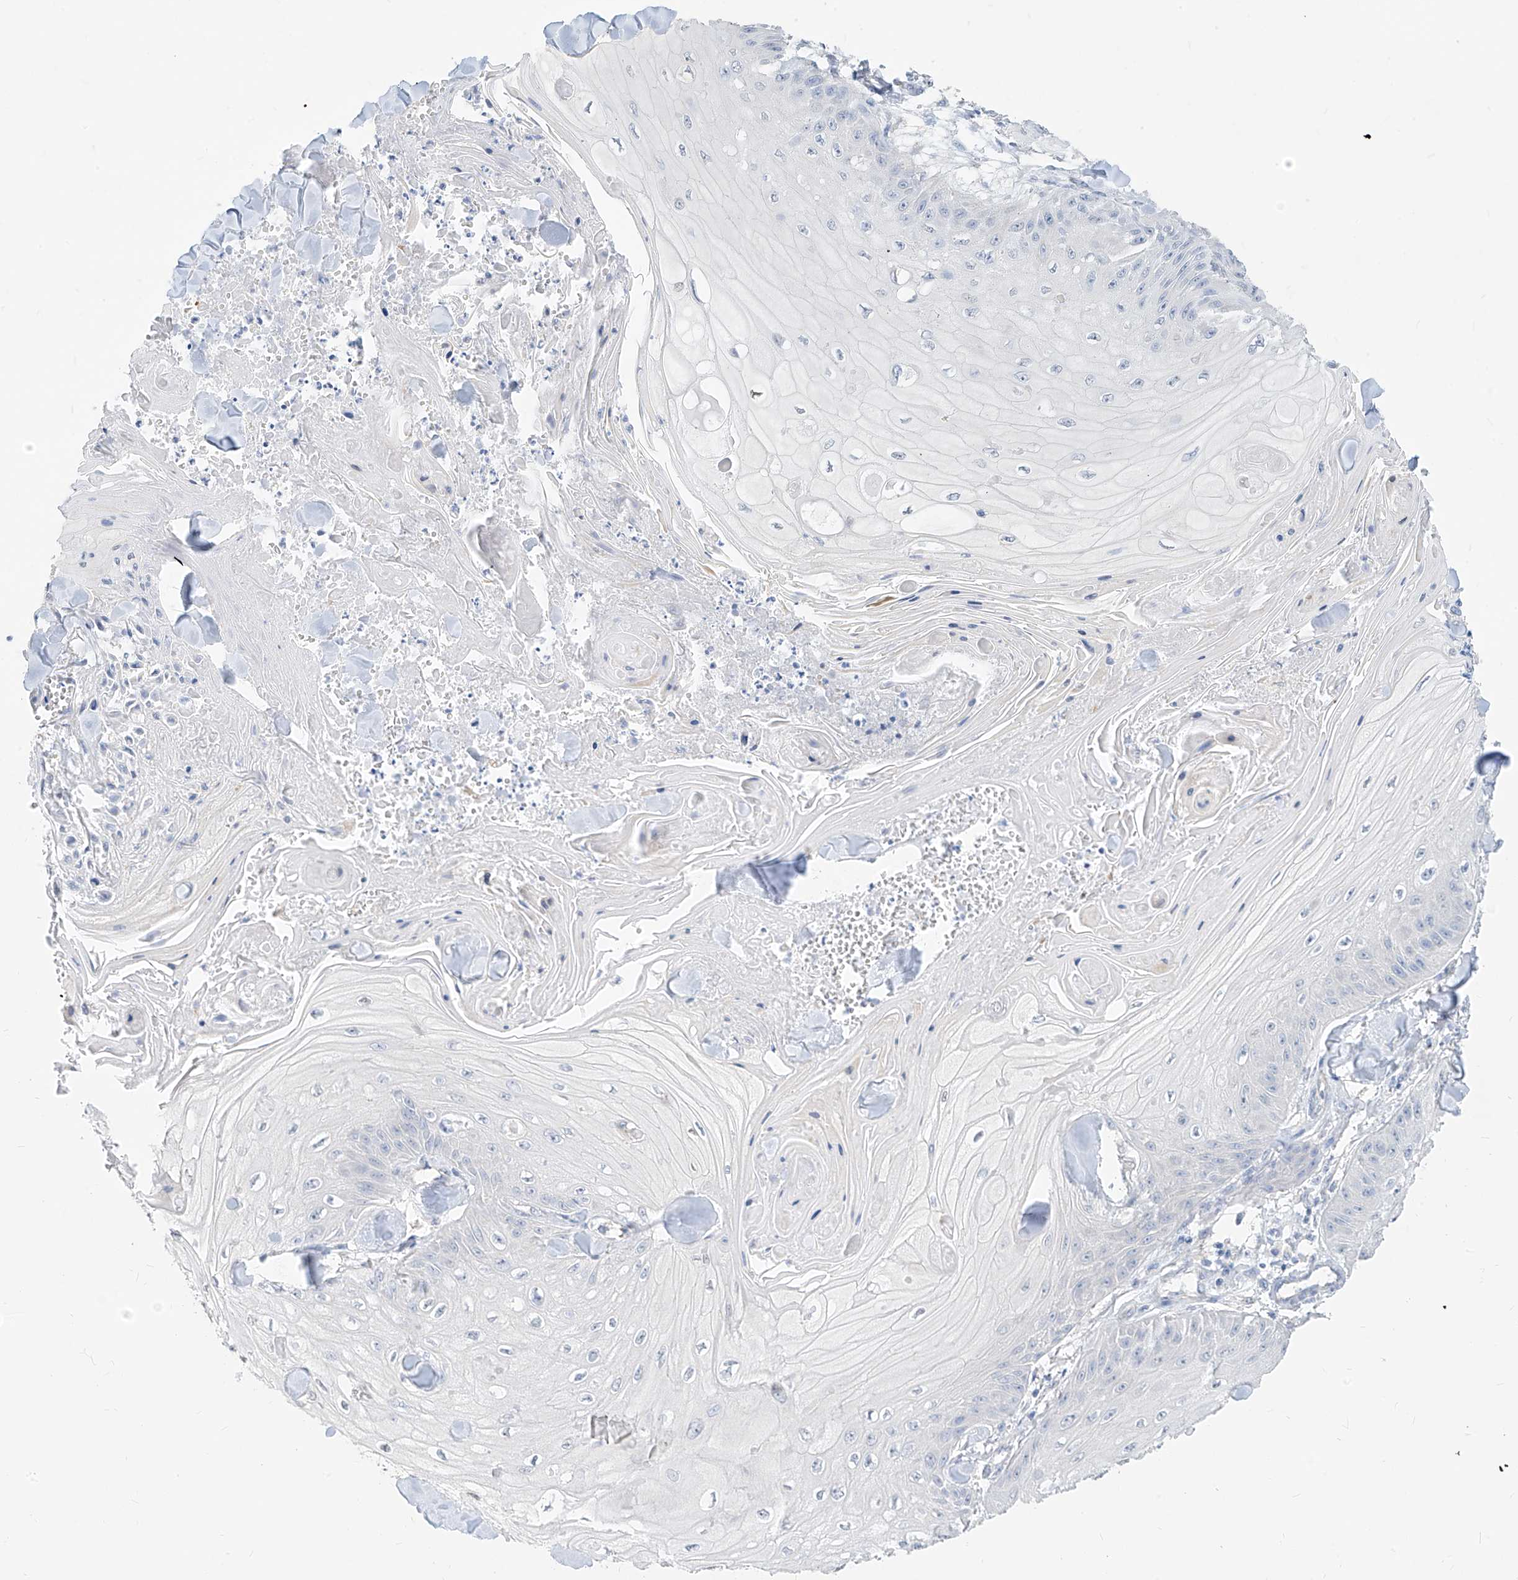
{"staining": {"intensity": "negative", "quantity": "none", "location": "none"}, "tissue": "skin cancer", "cell_type": "Tumor cells", "image_type": "cancer", "snomed": [{"axis": "morphology", "description": "Squamous cell carcinoma, NOS"}, {"axis": "topography", "description": "Skin"}], "caption": "Immunohistochemistry photomicrograph of neoplastic tissue: squamous cell carcinoma (skin) stained with DAB (3,3'-diaminobenzidine) exhibits no significant protein staining in tumor cells.", "gene": "ZZEF1", "patient": {"sex": "male", "age": 74}}